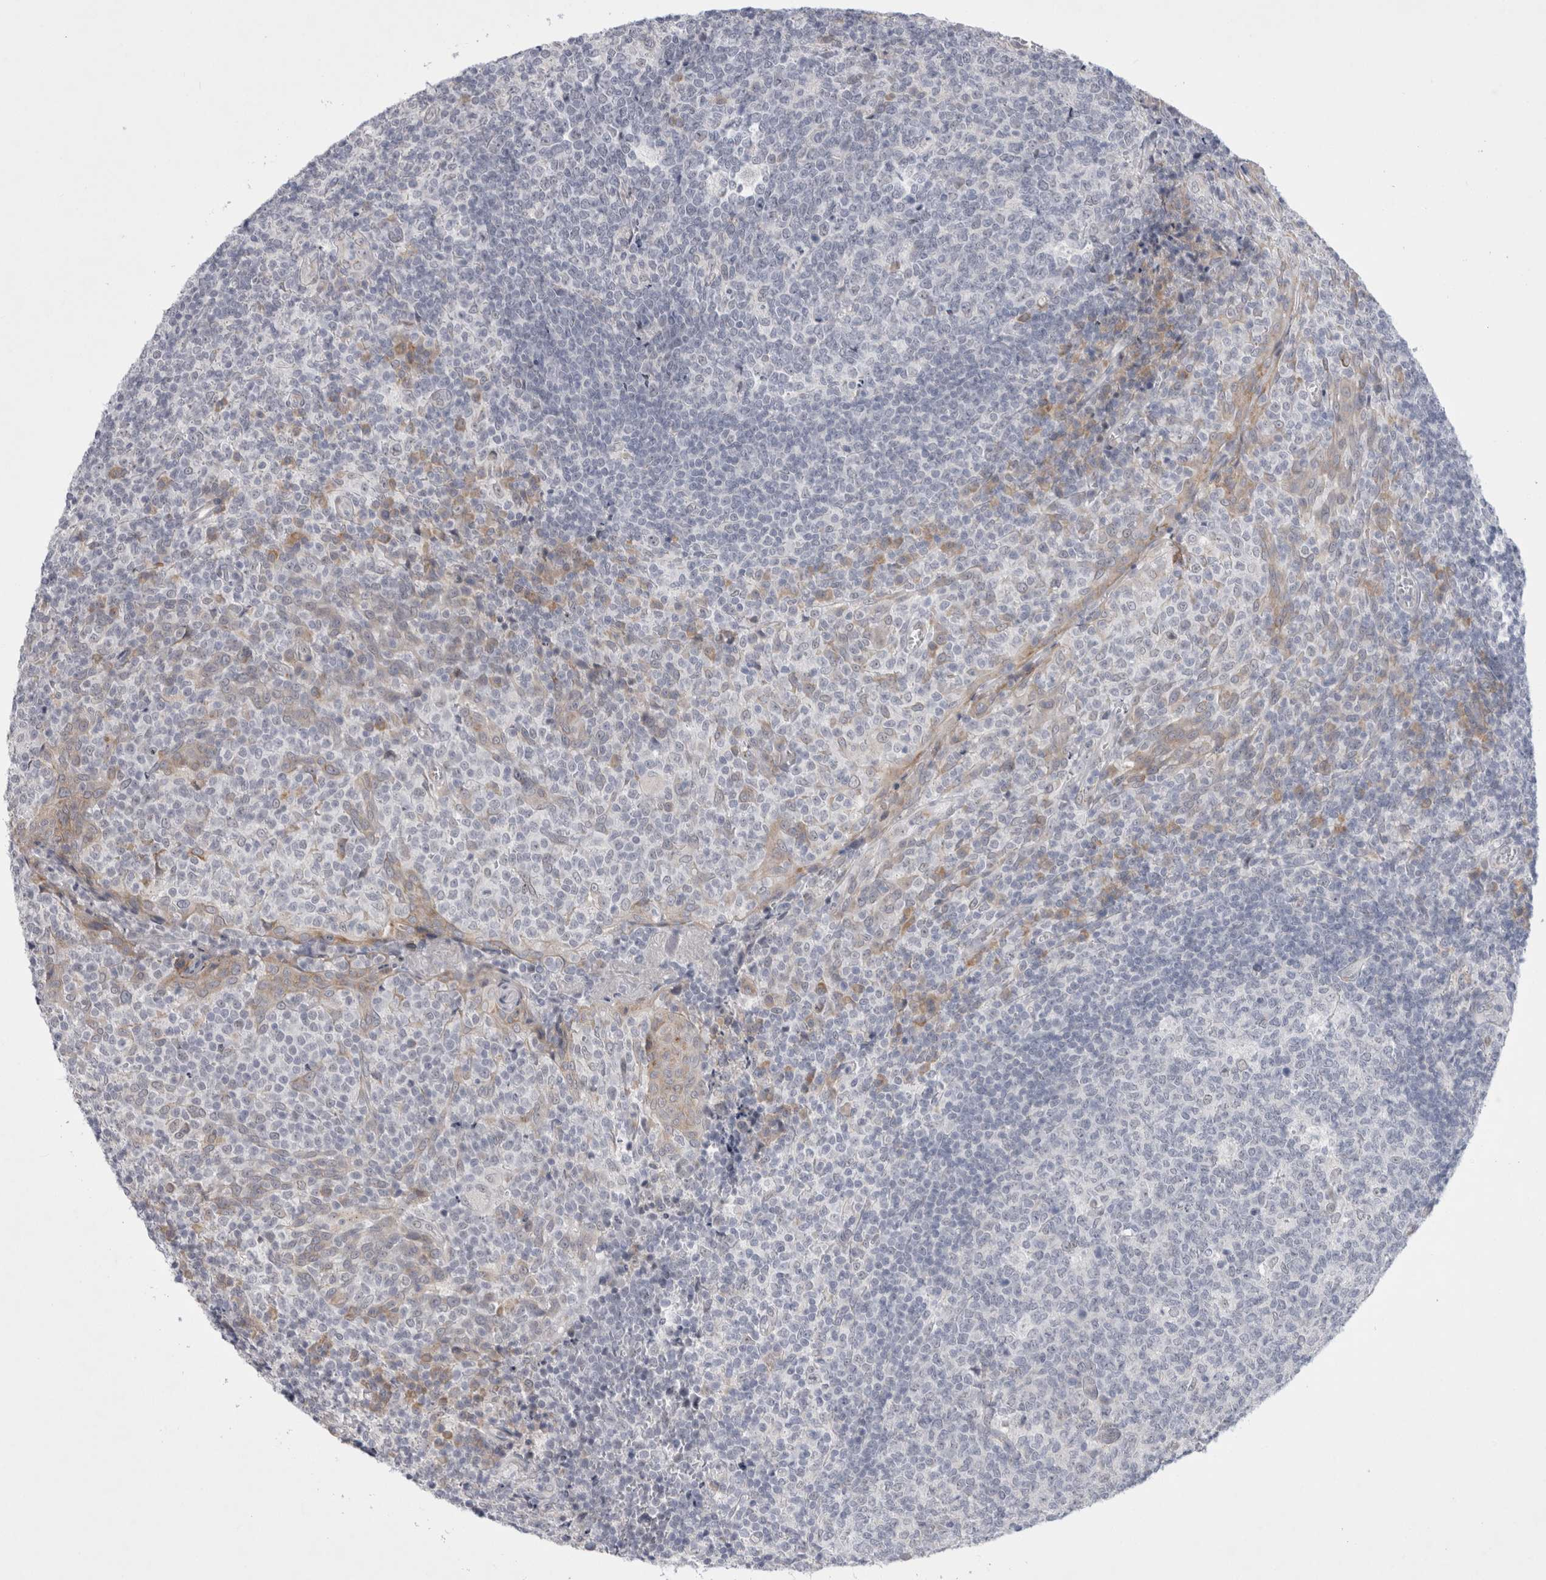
{"staining": {"intensity": "negative", "quantity": "none", "location": "none"}, "tissue": "tonsil", "cell_type": "Germinal center cells", "image_type": "normal", "snomed": [{"axis": "morphology", "description": "Normal tissue, NOS"}, {"axis": "topography", "description": "Tonsil"}], "caption": "Germinal center cells are negative for protein expression in benign human tonsil.", "gene": "TRMT1L", "patient": {"sex": "female", "age": 19}}